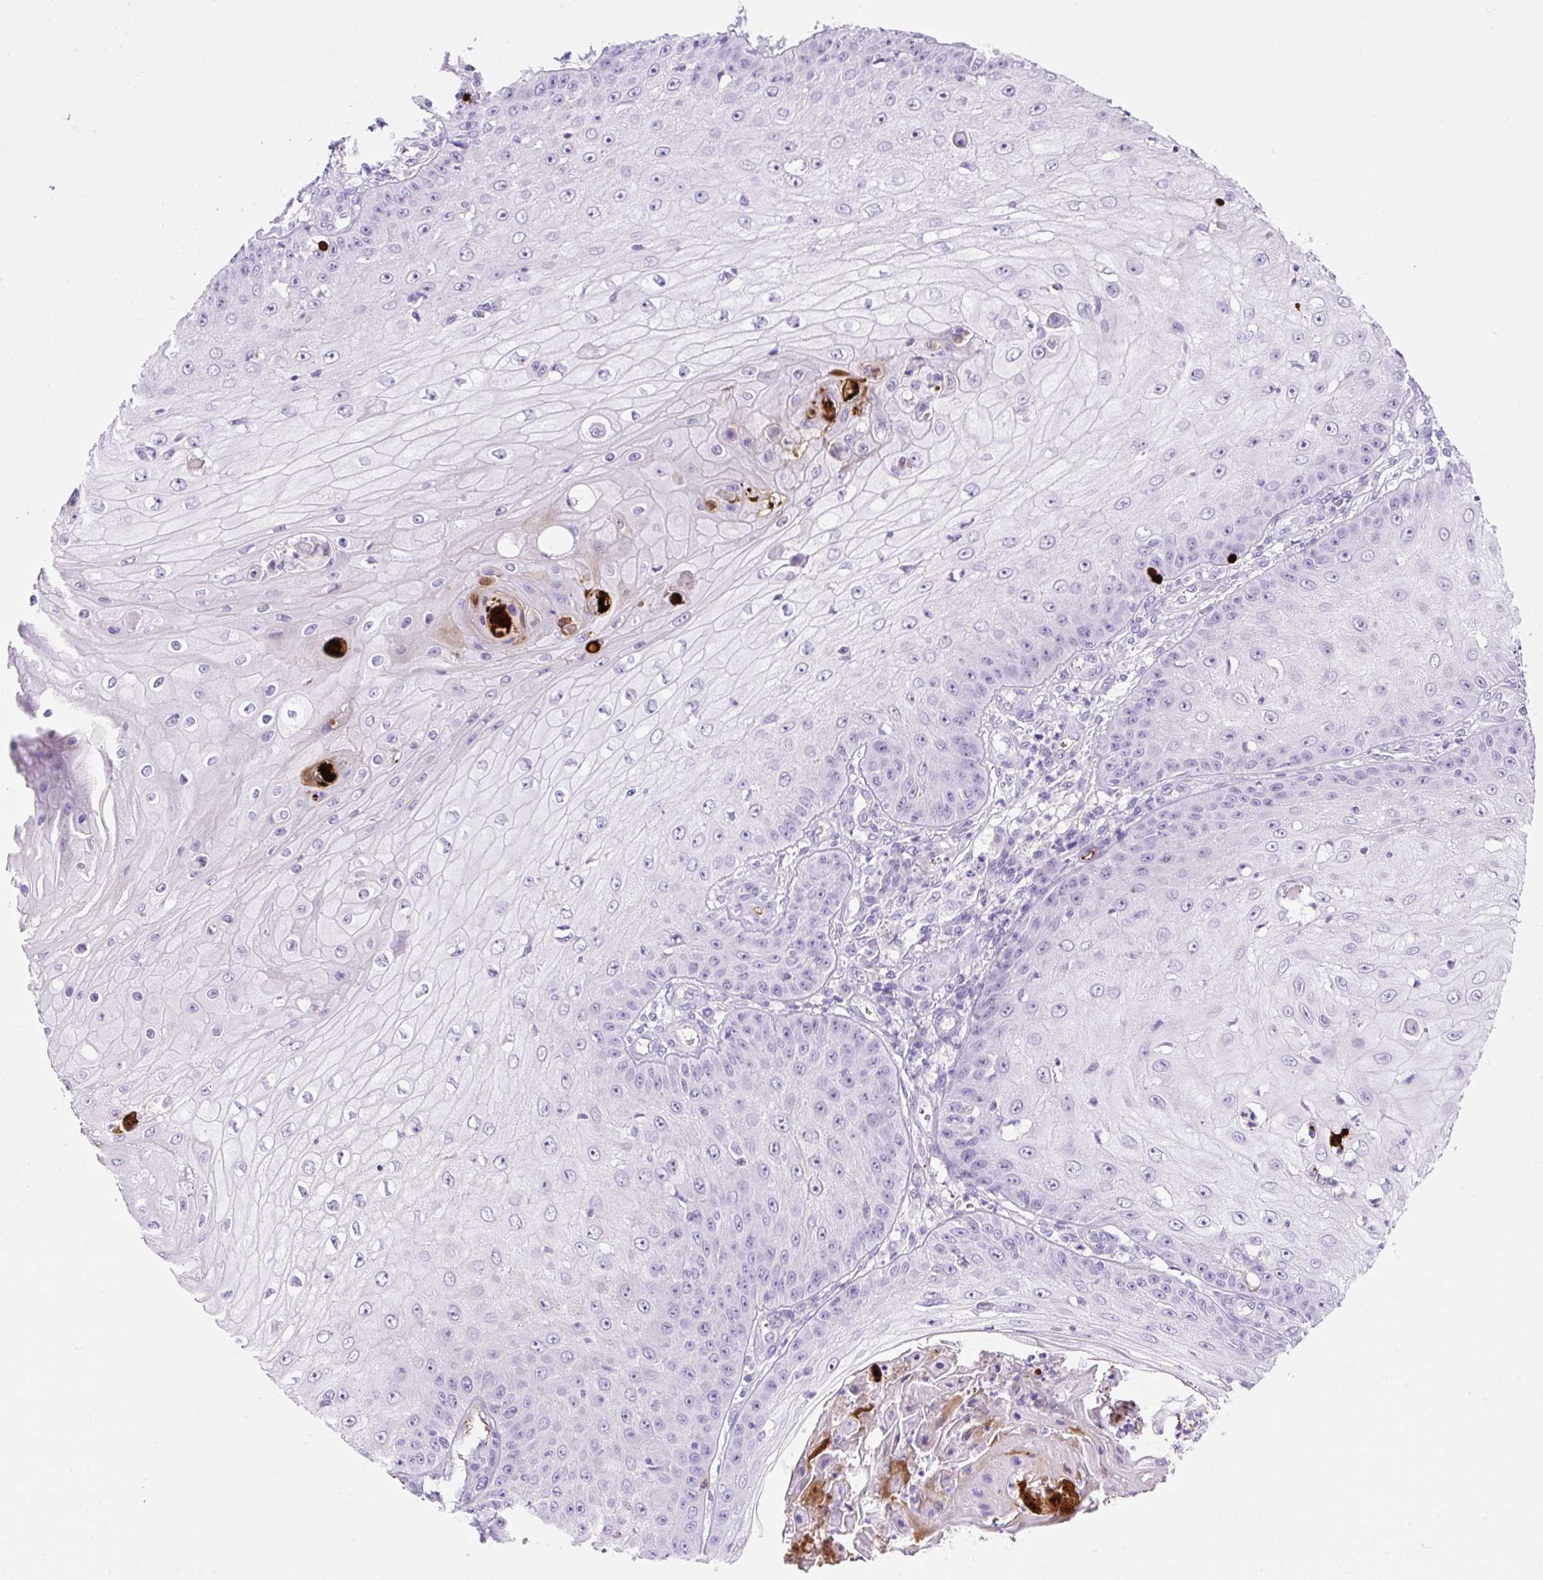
{"staining": {"intensity": "negative", "quantity": "none", "location": "none"}, "tissue": "skin cancer", "cell_type": "Tumor cells", "image_type": "cancer", "snomed": [{"axis": "morphology", "description": "Squamous cell carcinoma, NOS"}, {"axis": "topography", "description": "Skin"}], "caption": "Tumor cells show no significant expression in skin cancer (squamous cell carcinoma). Brightfield microscopy of IHC stained with DAB (3,3'-diaminobenzidine) (brown) and hematoxylin (blue), captured at high magnification.", "gene": "APOC4-APOC2", "patient": {"sex": "male", "age": 70}}